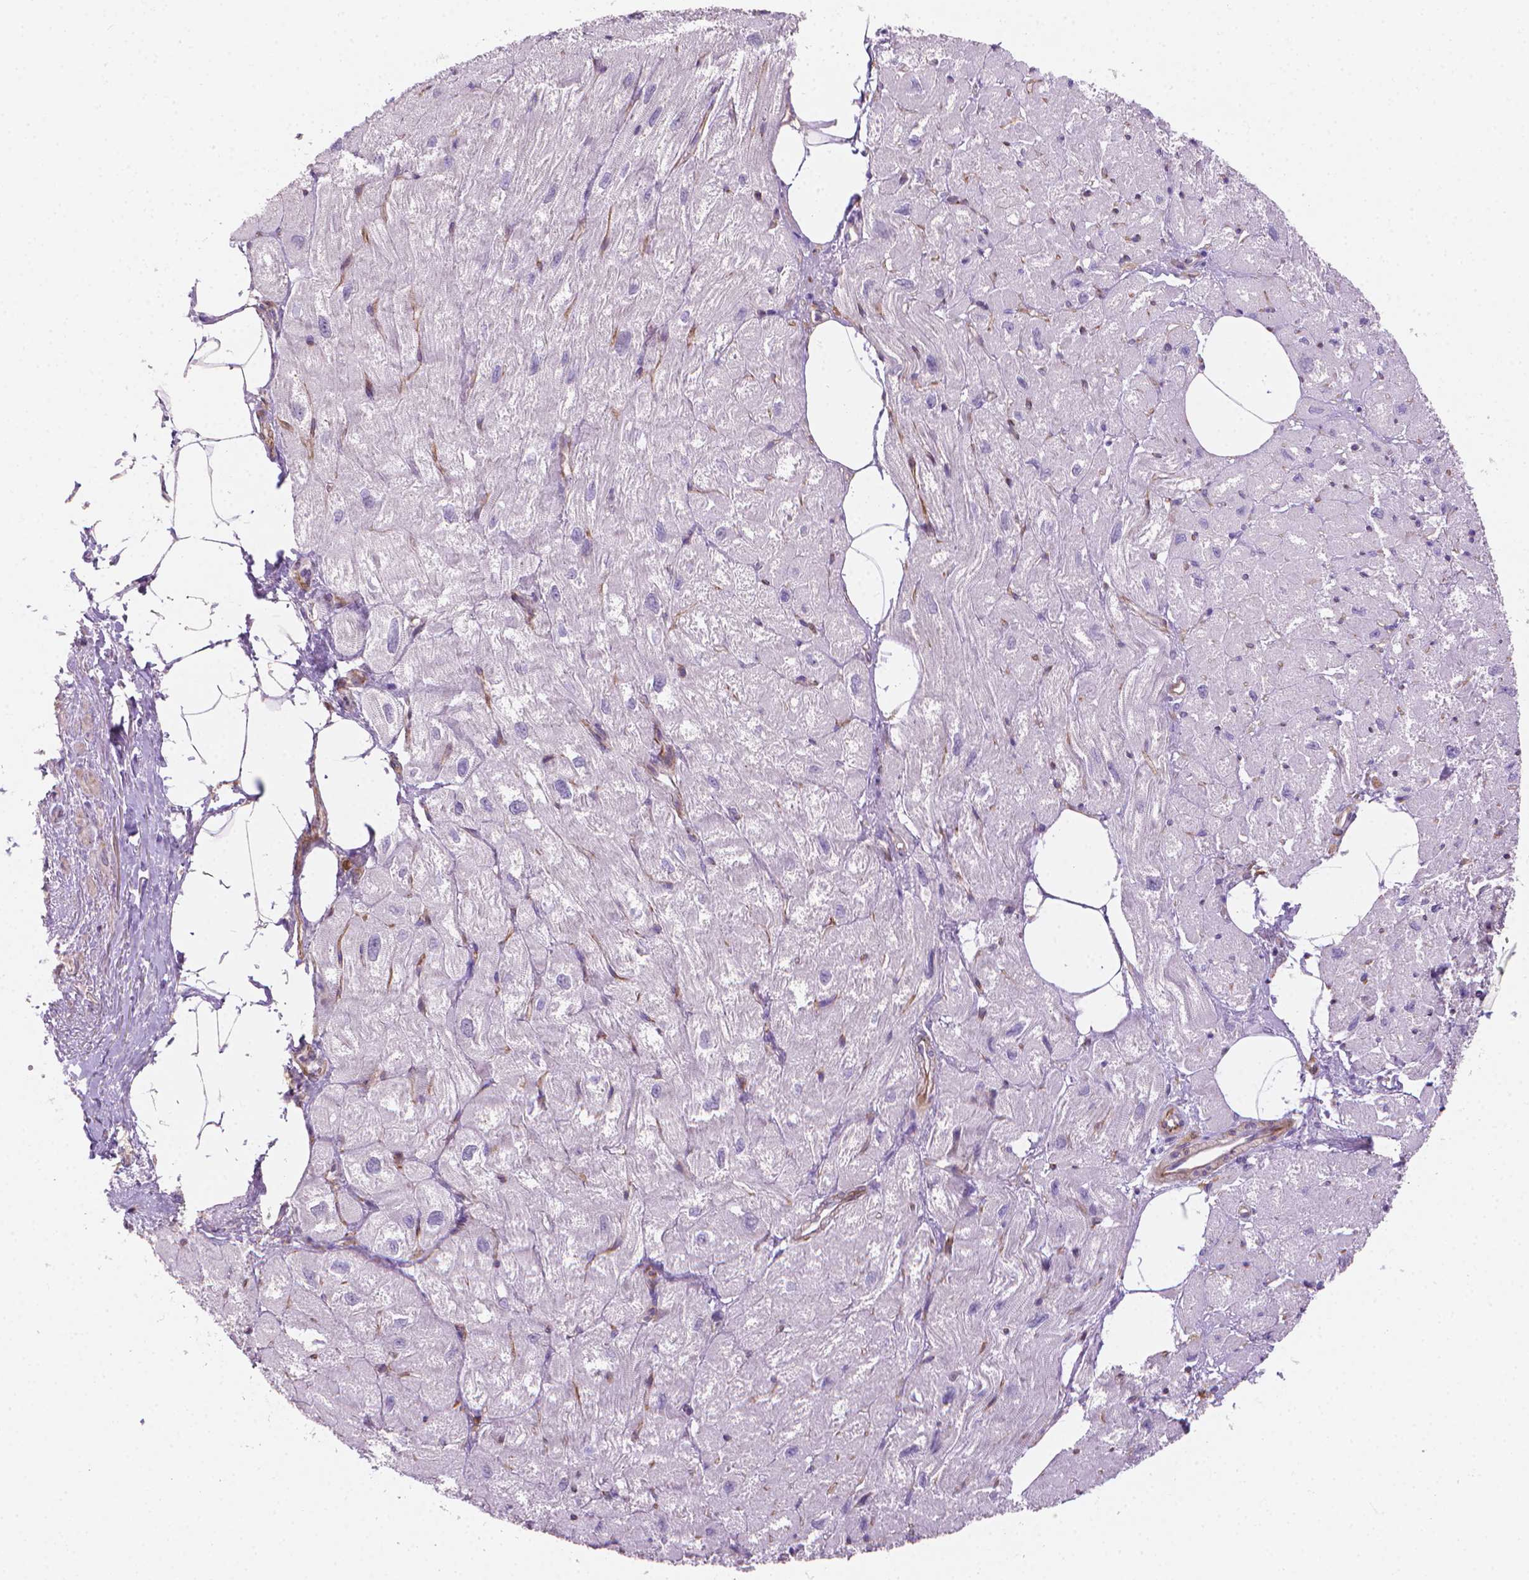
{"staining": {"intensity": "negative", "quantity": "none", "location": "none"}, "tissue": "heart muscle", "cell_type": "Cardiomyocytes", "image_type": "normal", "snomed": [{"axis": "morphology", "description": "Normal tissue, NOS"}, {"axis": "topography", "description": "Heart"}], "caption": "A high-resolution image shows immunohistochemistry (IHC) staining of unremarkable heart muscle, which reveals no significant expression in cardiomyocytes. (DAB (3,3'-diaminobenzidine) immunohistochemistry (IHC) visualized using brightfield microscopy, high magnification).", "gene": "GSDMA", "patient": {"sex": "female", "age": 62}}